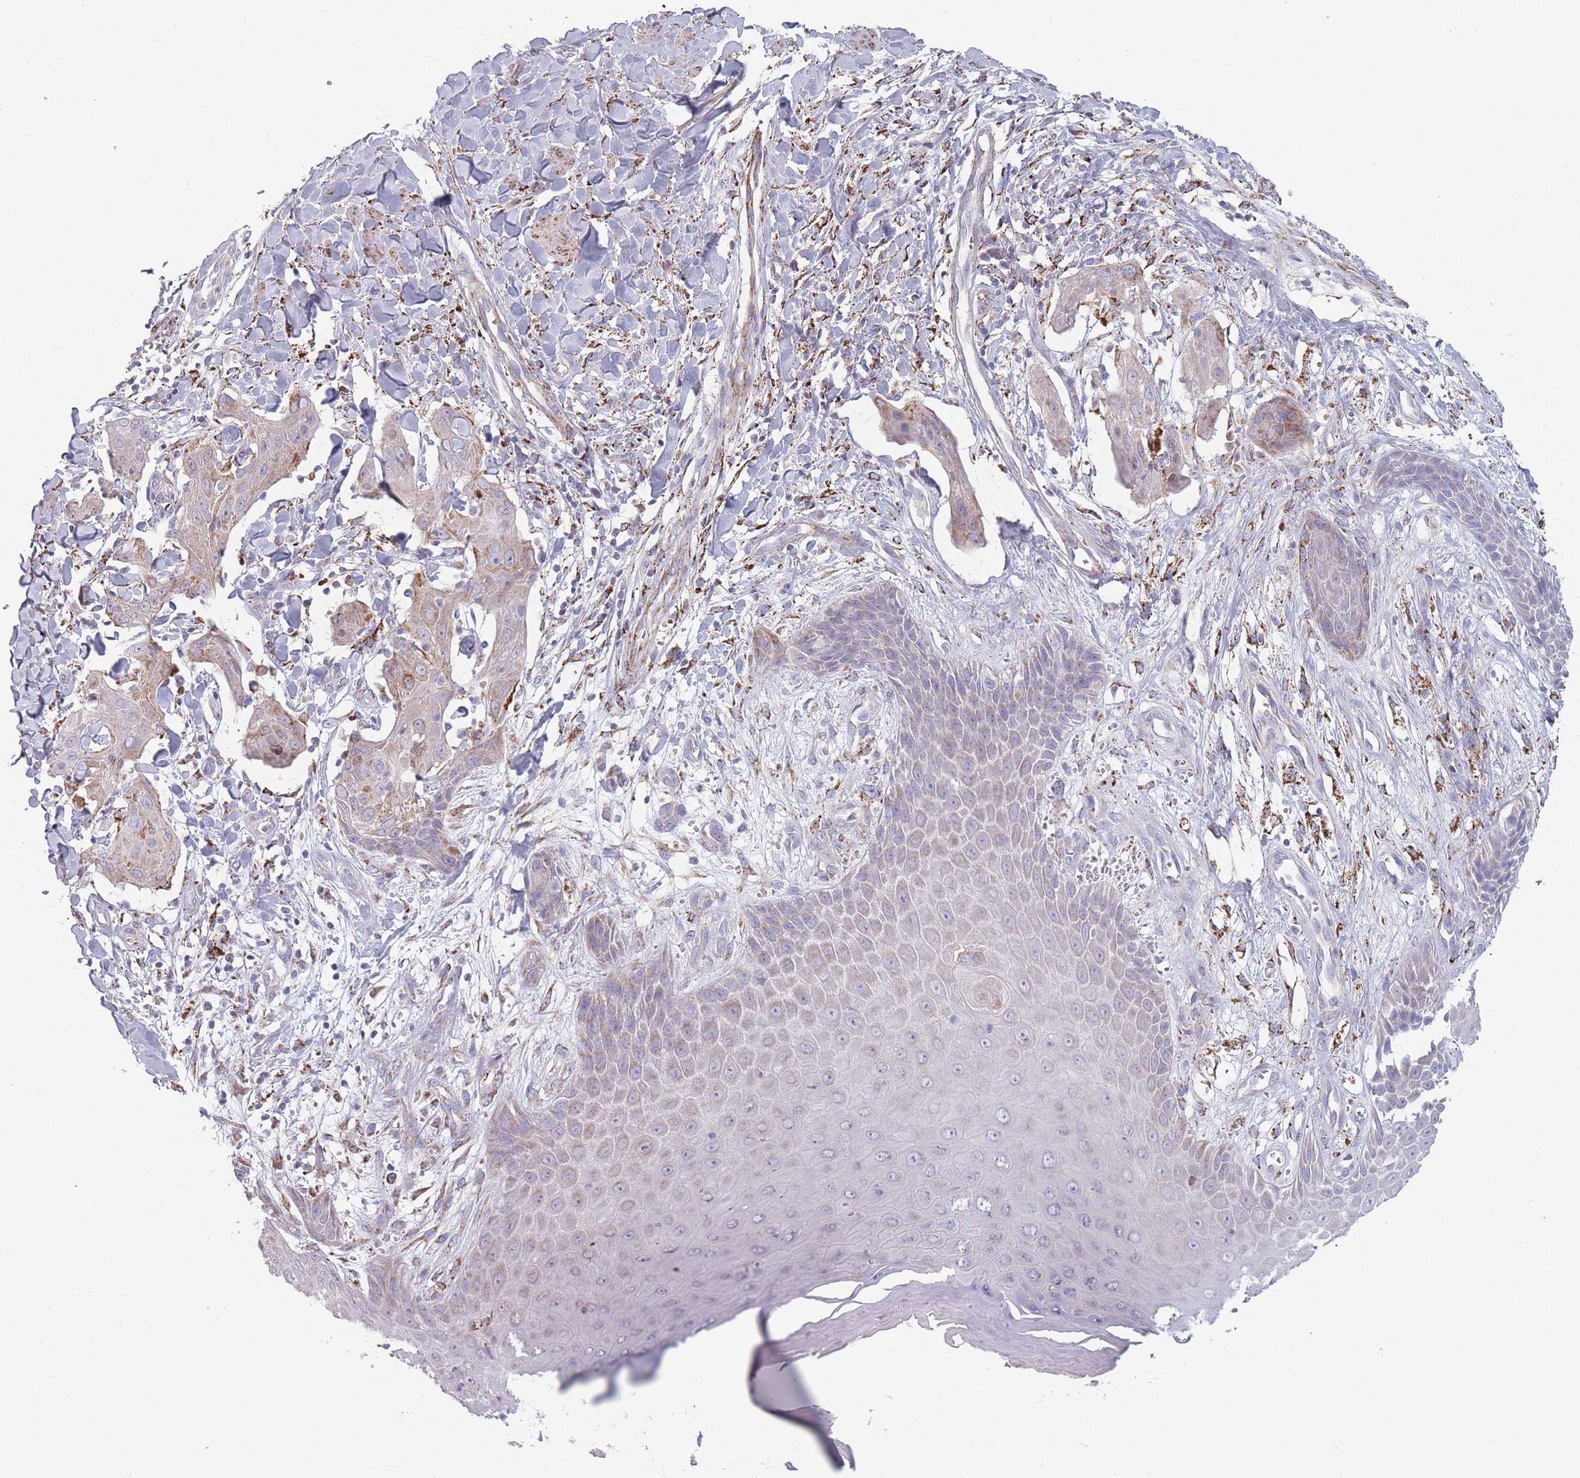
{"staining": {"intensity": "weak", "quantity": "25%-75%", "location": "cytoplasmic/membranous"}, "tissue": "skin cancer", "cell_type": "Tumor cells", "image_type": "cancer", "snomed": [{"axis": "morphology", "description": "Squamous cell carcinoma, NOS"}, {"axis": "topography", "description": "Skin"}, {"axis": "topography", "description": "Vulva"}], "caption": "Approximately 25%-75% of tumor cells in human skin squamous cell carcinoma exhibit weak cytoplasmic/membranous protein expression as visualized by brown immunohistochemical staining.", "gene": "PEX11B", "patient": {"sex": "female", "age": 85}}